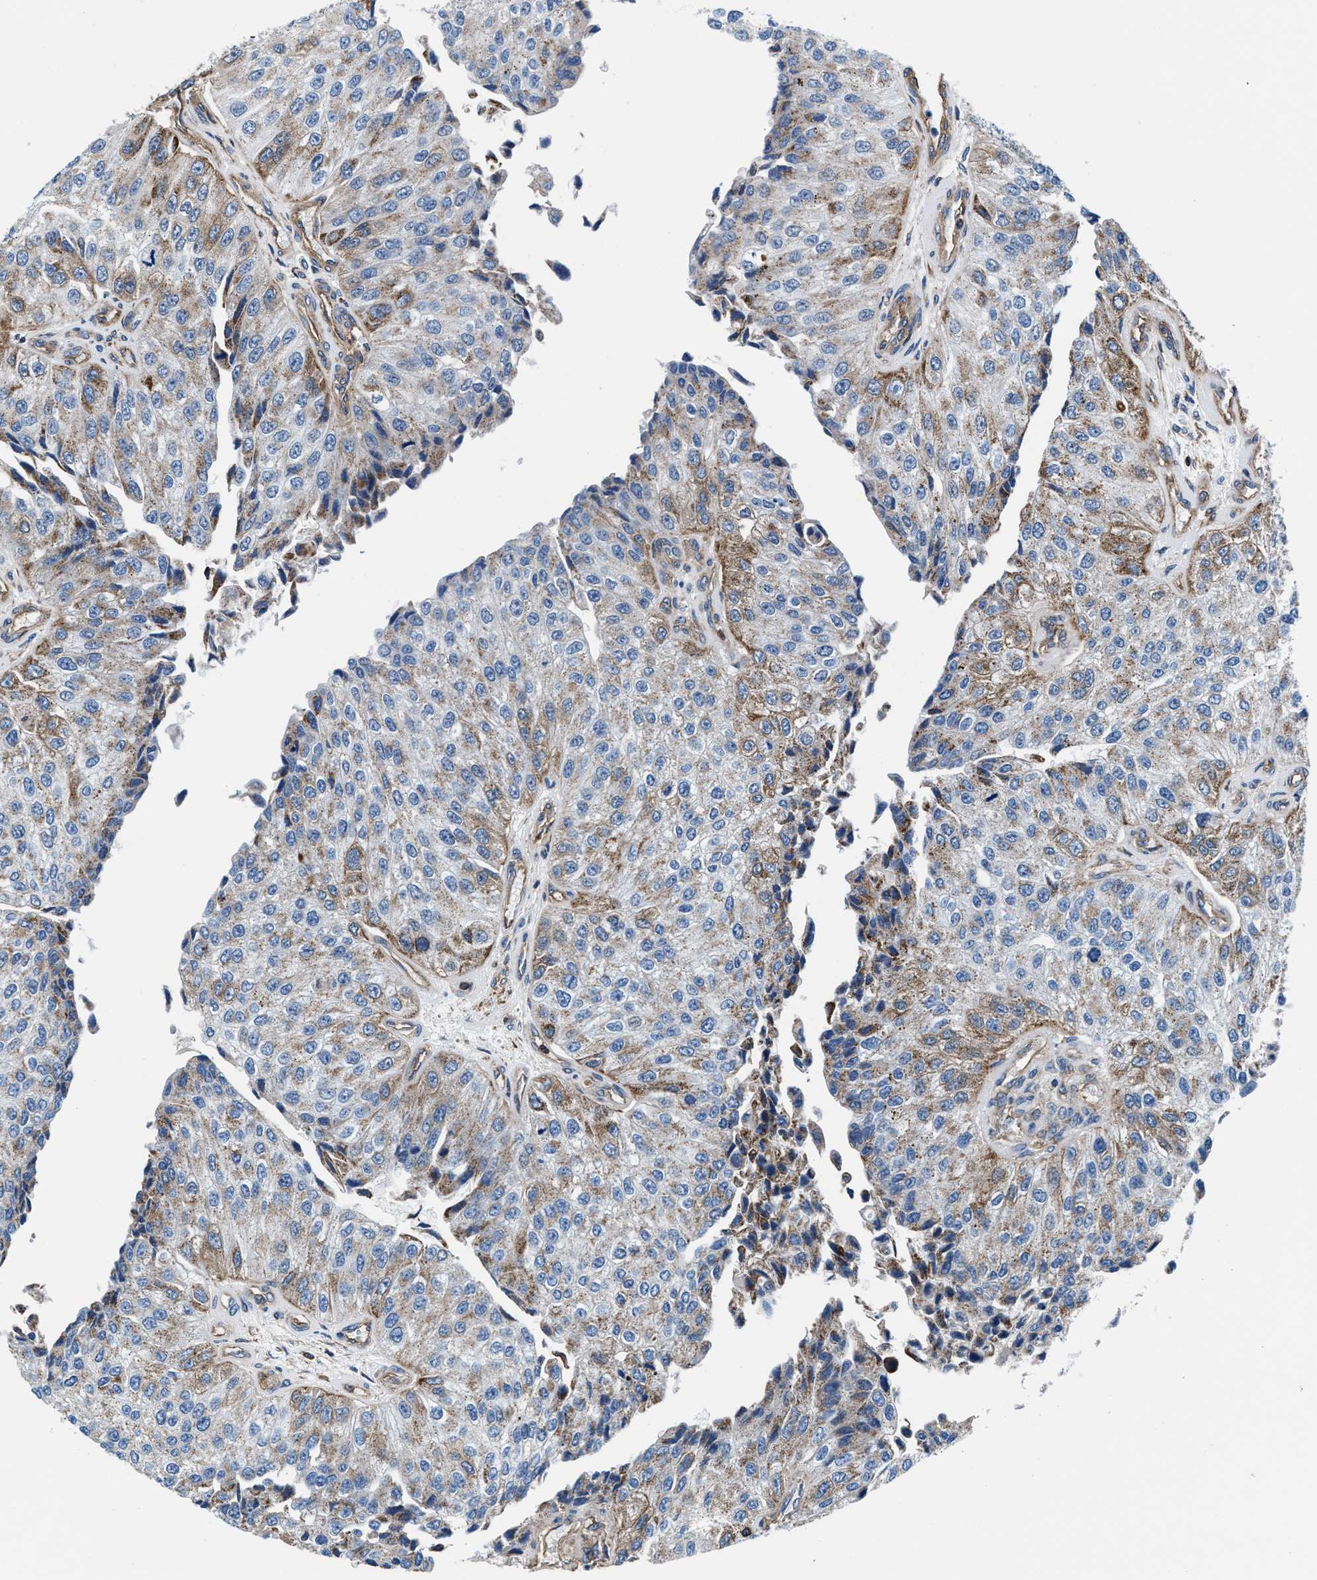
{"staining": {"intensity": "moderate", "quantity": ">75%", "location": "cytoplasmic/membranous"}, "tissue": "urothelial cancer", "cell_type": "Tumor cells", "image_type": "cancer", "snomed": [{"axis": "morphology", "description": "Urothelial carcinoma, High grade"}, {"axis": "topography", "description": "Kidney"}, {"axis": "topography", "description": "Urinary bladder"}], "caption": "The micrograph demonstrates a brown stain indicating the presence of a protein in the cytoplasmic/membranous of tumor cells in high-grade urothelial carcinoma.", "gene": "NKTR", "patient": {"sex": "male", "age": 77}}